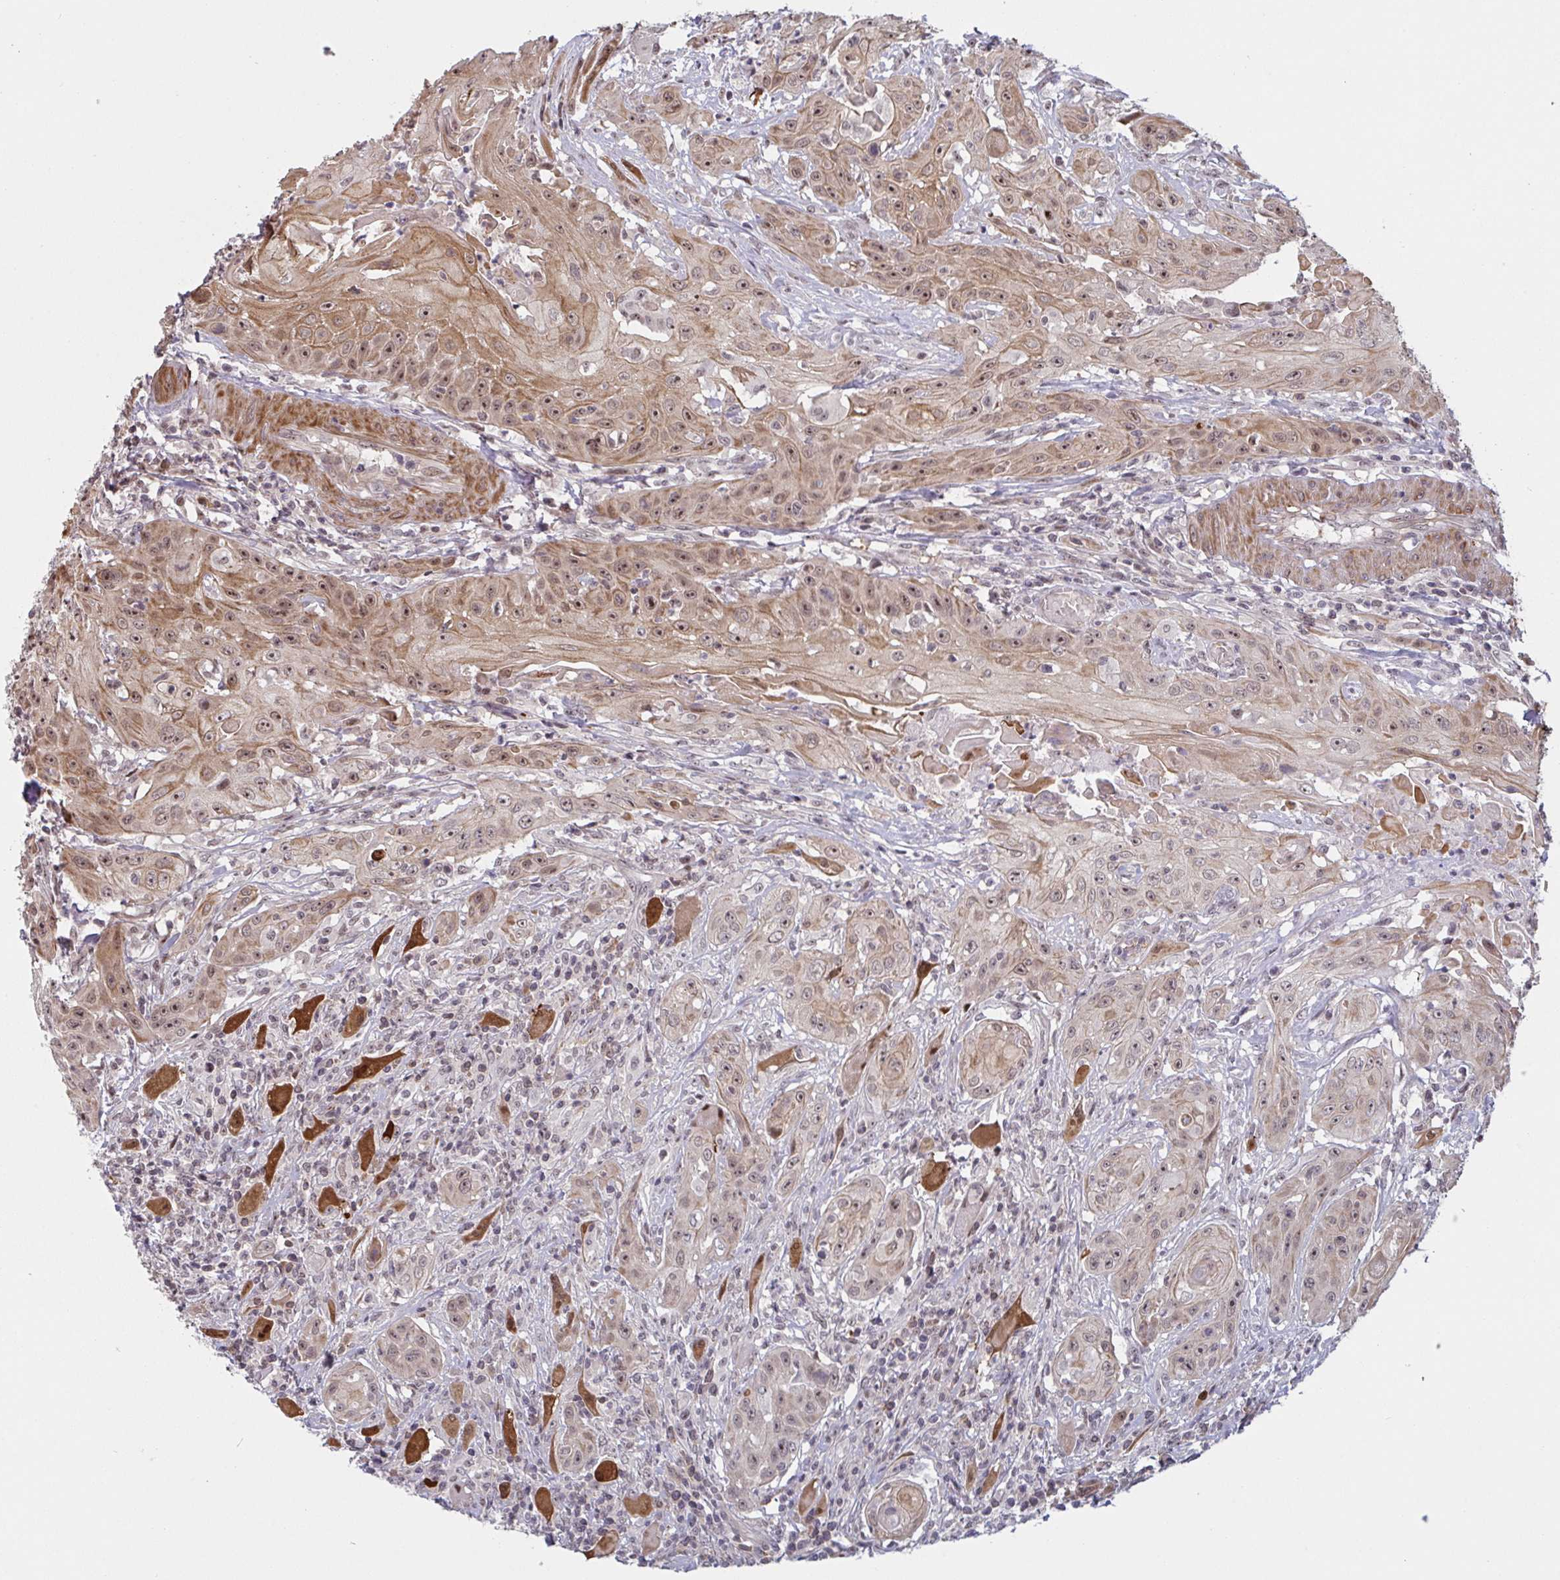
{"staining": {"intensity": "moderate", "quantity": ">75%", "location": "cytoplasmic/membranous,nuclear"}, "tissue": "head and neck cancer", "cell_type": "Tumor cells", "image_type": "cancer", "snomed": [{"axis": "morphology", "description": "Squamous cell carcinoma, NOS"}, {"axis": "topography", "description": "Oral tissue"}, {"axis": "topography", "description": "Head-Neck"}, {"axis": "topography", "description": "Neck, NOS"}], "caption": "A high-resolution photomicrograph shows immunohistochemistry (IHC) staining of head and neck squamous cell carcinoma, which displays moderate cytoplasmic/membranous and nuclear staining in approximately >75% of tumor cells. Using DAB (brown) and hematoxylin (blue) stains, captured at high magnification using brightfield microscopy.", "gene": "NLRP13", "patient": {"sex": "female", "age": 55}}